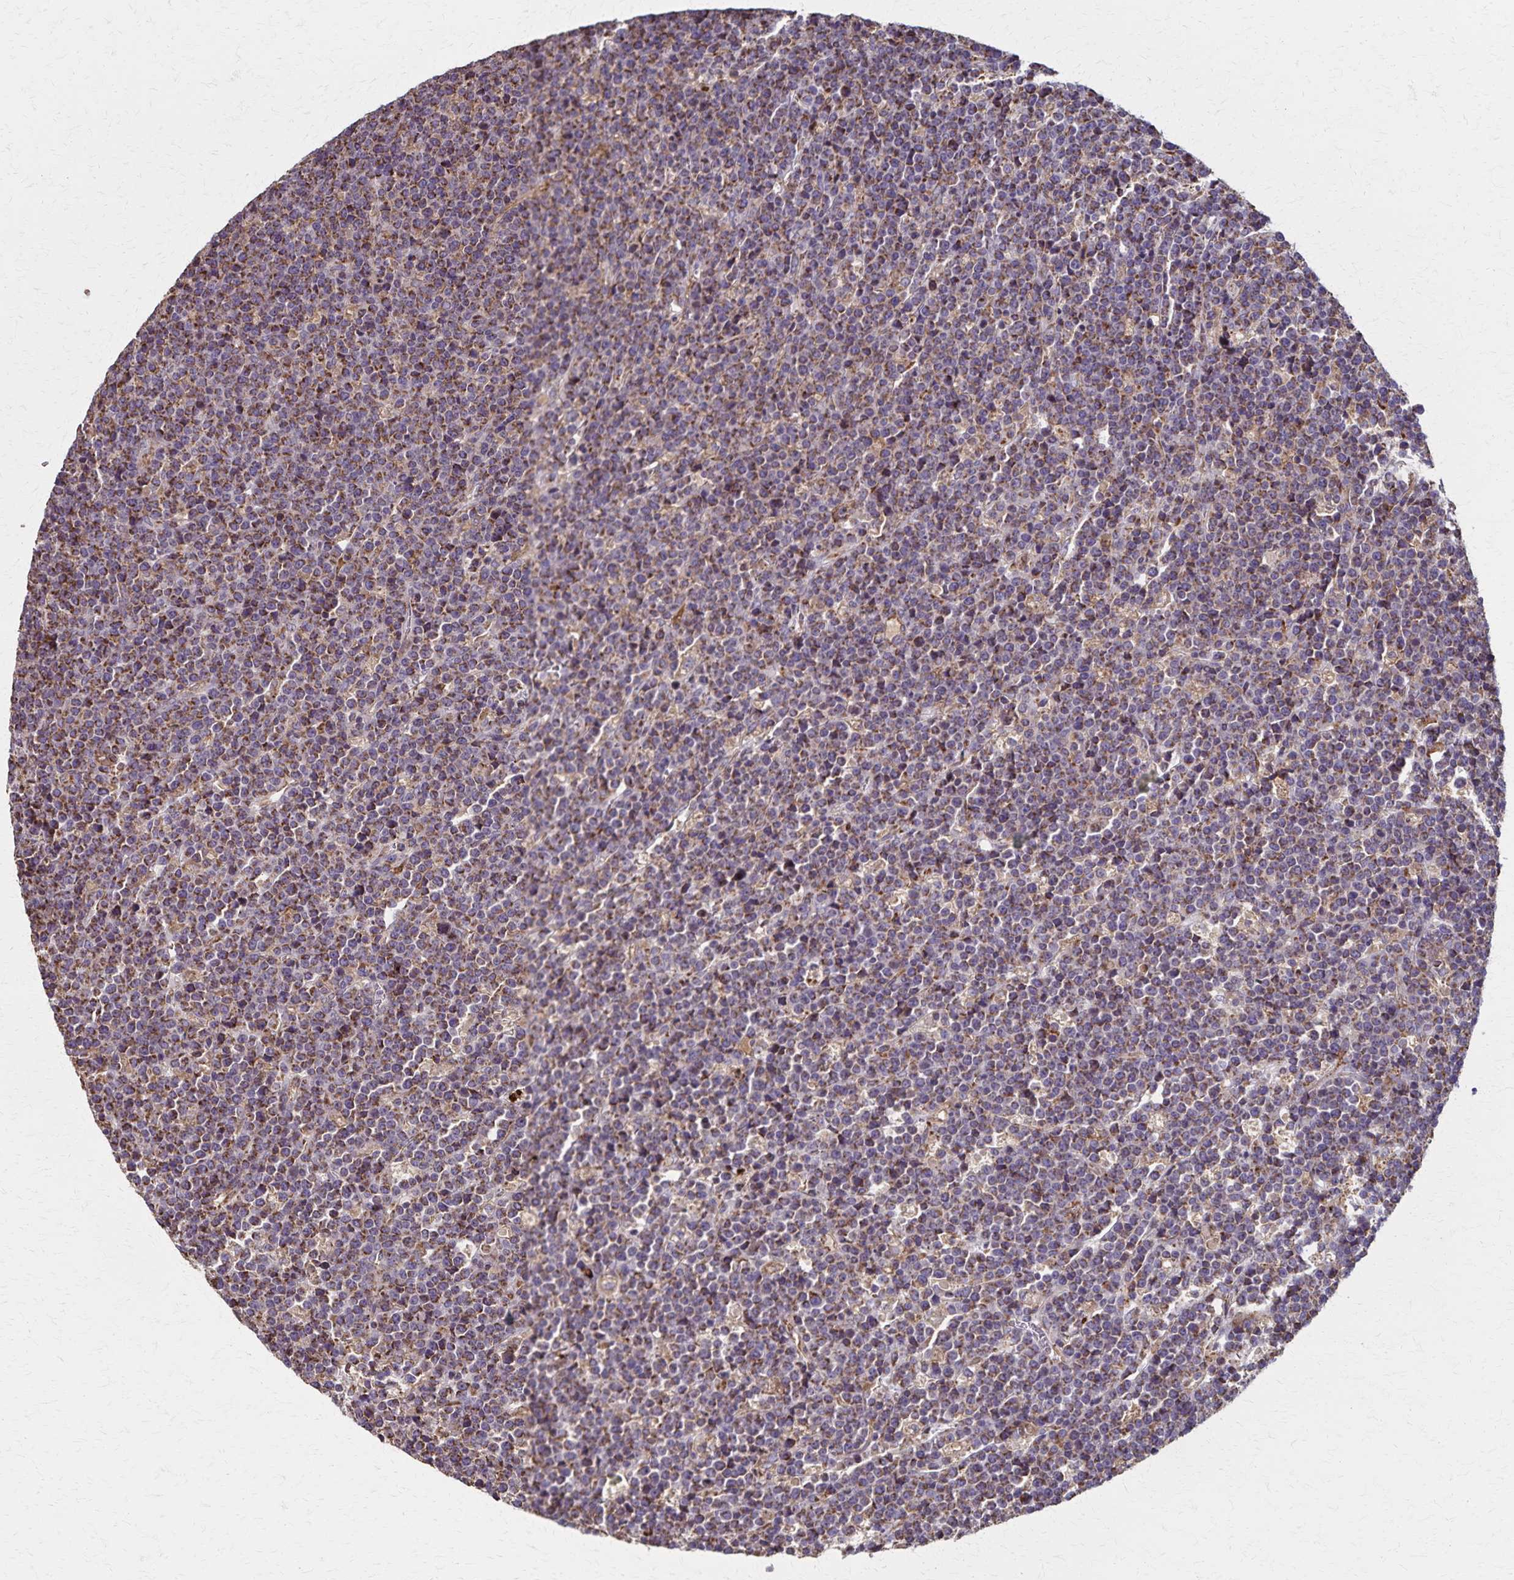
{"staining": {"intensity": "moderate", "quantity": ">75%", "location": "cytoplasmic/membranous"}, "tissue": "lymphoma", "cell_type": "Tumor cells", "image_type": "cancer", "snomed": [{"axis": "morphology", "description": "Malignant lymphoma, non-Hodgkin's type, High grade"}, {"axis": "topography", "description": "Ovary"}], "caption": "Immunohistochemistry micrograph of neoplastic tissue: high-grade malignant lymphoma, non-Hodgkin's type stained using immunohistochemistry (IHC) demonstrates medium levels of moderate protein expression localized specifically in the cytoplasmic/membranous of tumor cells, appearing as a cytoplasmic/membranous brown color.", "gene": "RNF10", "patient": {"sex": "female", "age": 56}}